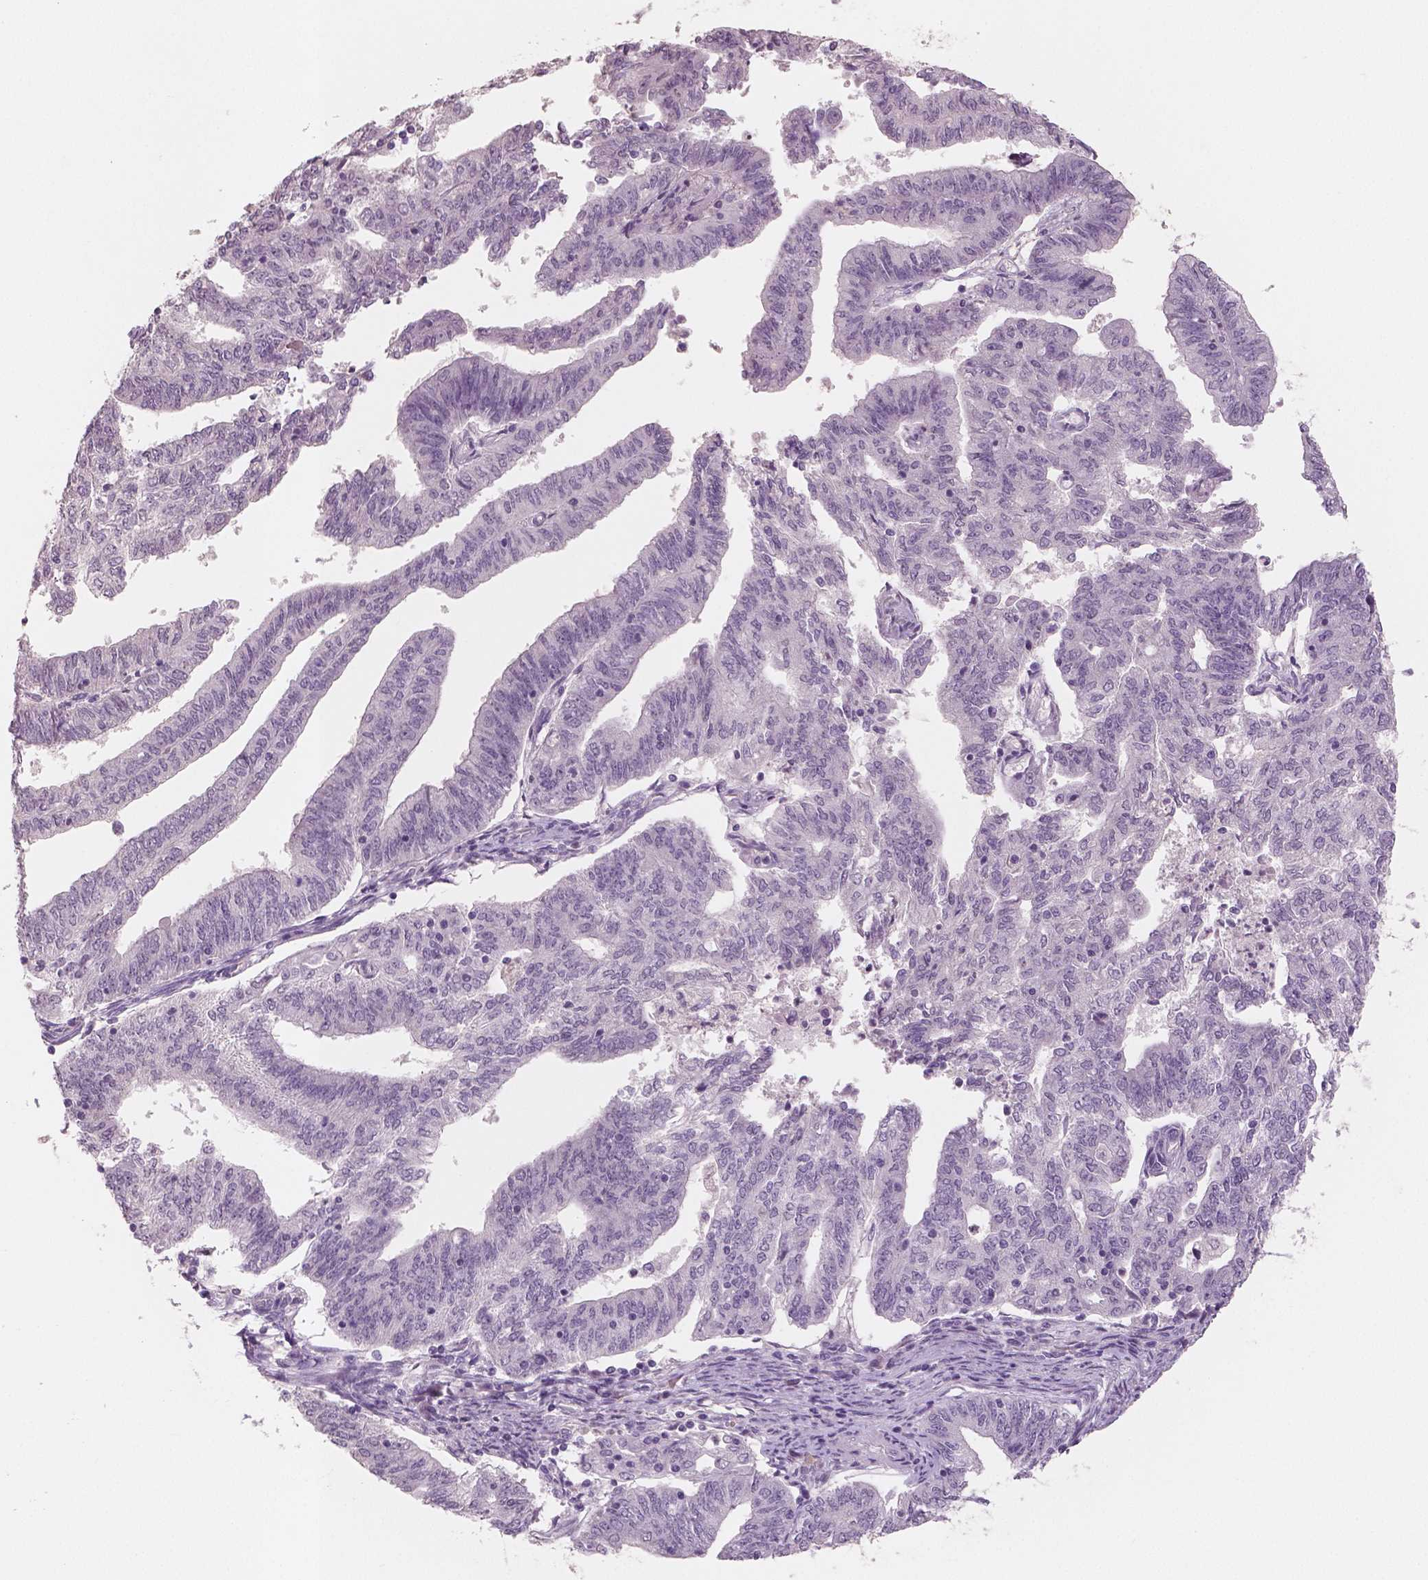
{"staining": {"intensity": "negative", "quantity": "none", "location": "none"}, "tissue": "endometrial cancer", "cell_type": "Tumor cells", "image_type": "cancer", "snomed": [{"axis": "morphology", "description": "Adenocarcinoma, NOS"}, {"axis": "topography", "description": "Endometrium"}], "caption": "Micrograph shows no protein staining in tumor cells of adenocarcinoma (endometrial) tissue.", "gene": "KIT", "patient": {"sex": "female", "age": 82}}